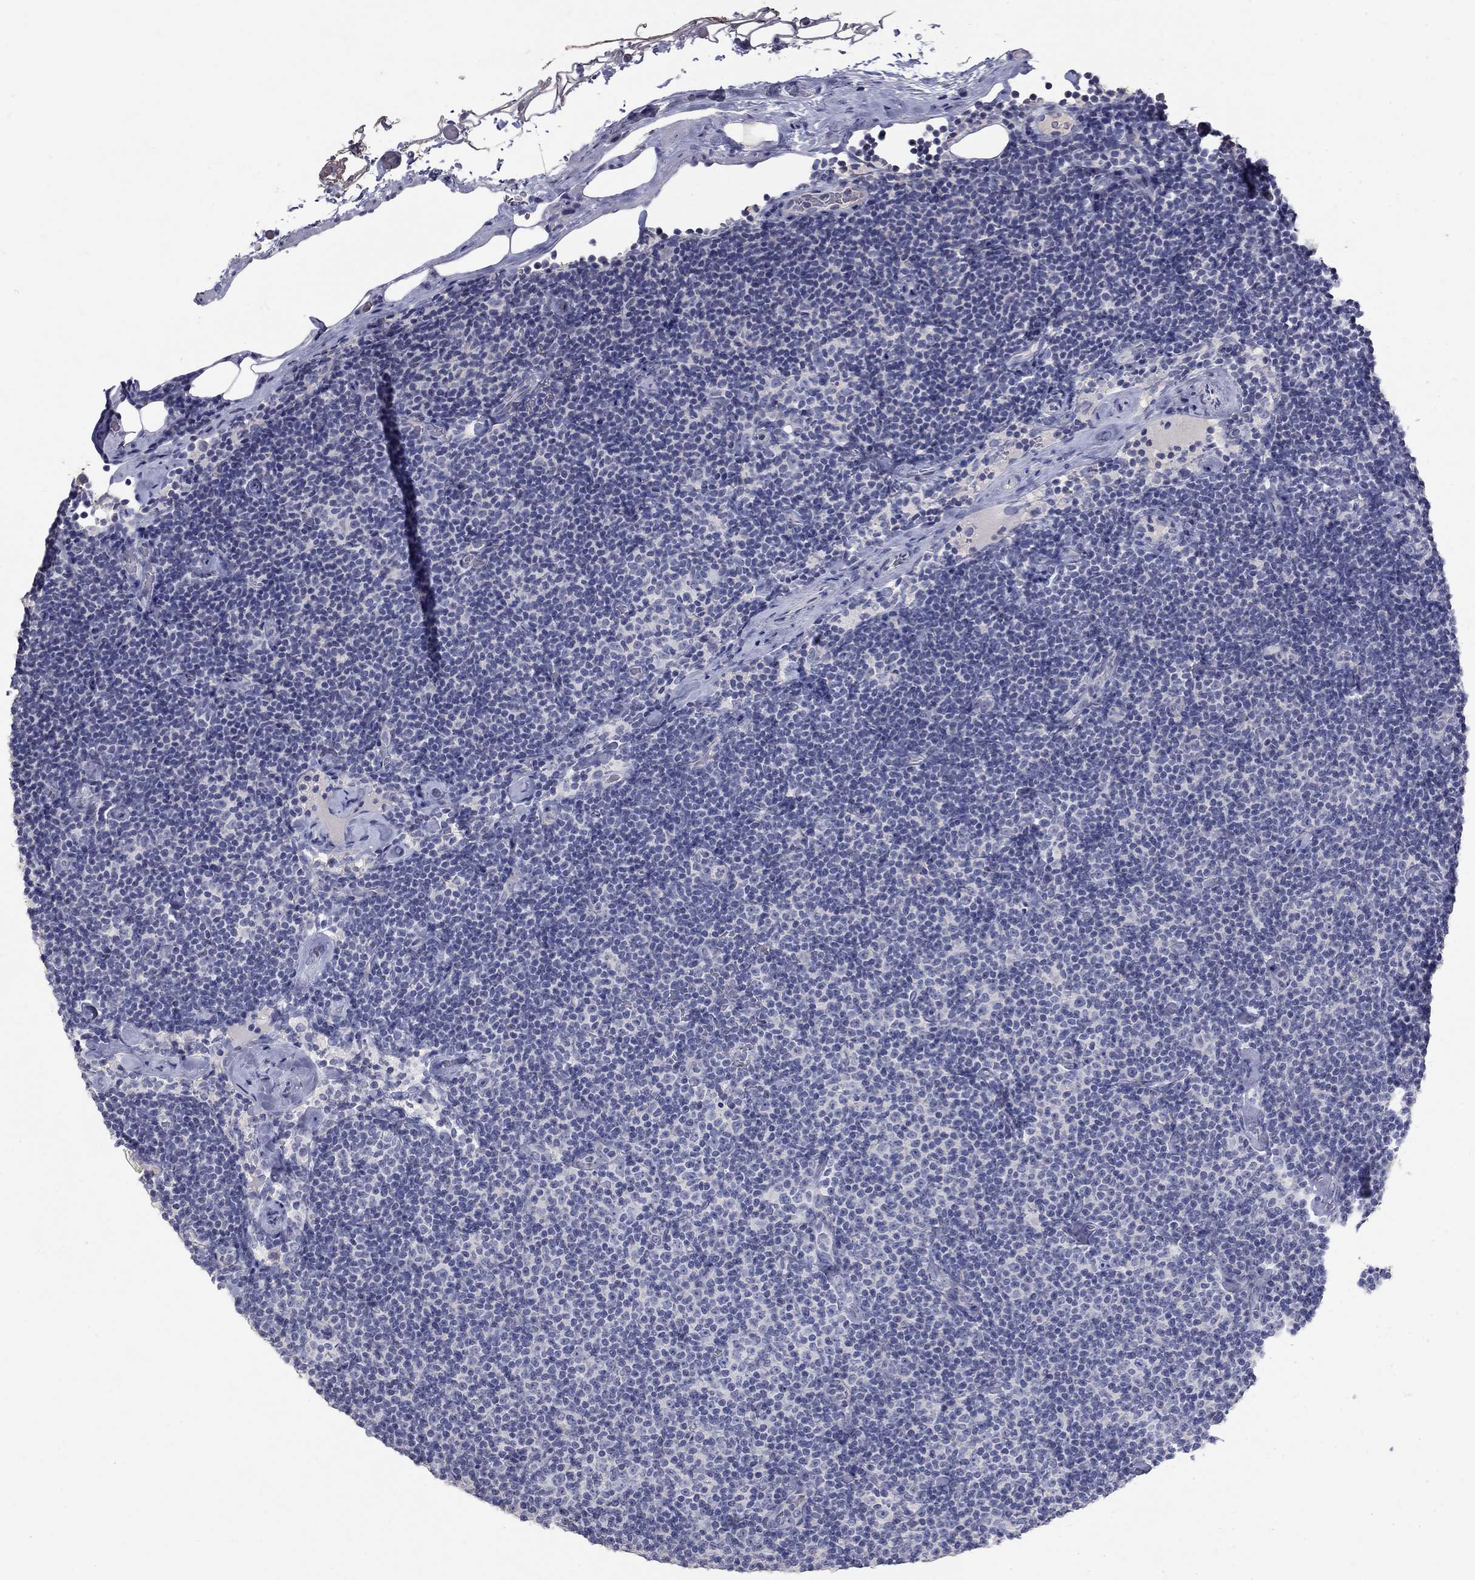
{"staining": {"intensity": "negative", "quantity": "none", "location": "none"}, "tissue": "lymphoma", "cell_type": "Tumor cells", "image_type": "cancer", "snomed": [{"axis": "morphology", "description": "Malignant lymphoma, non-Hodgkin's type, Low grade"}, {"axis": "topography", "description": "Lymph node"}], "caption": "Lymphoma was stained to show a protein in brown. There is no significant expression in tumor cells. (Brightfield microscopy of DAB (3,3'-diaminobenzidine) immunohistochemistry (IHC) at high magnification).", "gene": "PTH1R", "patient": {"sex": "male", "age": 81}}